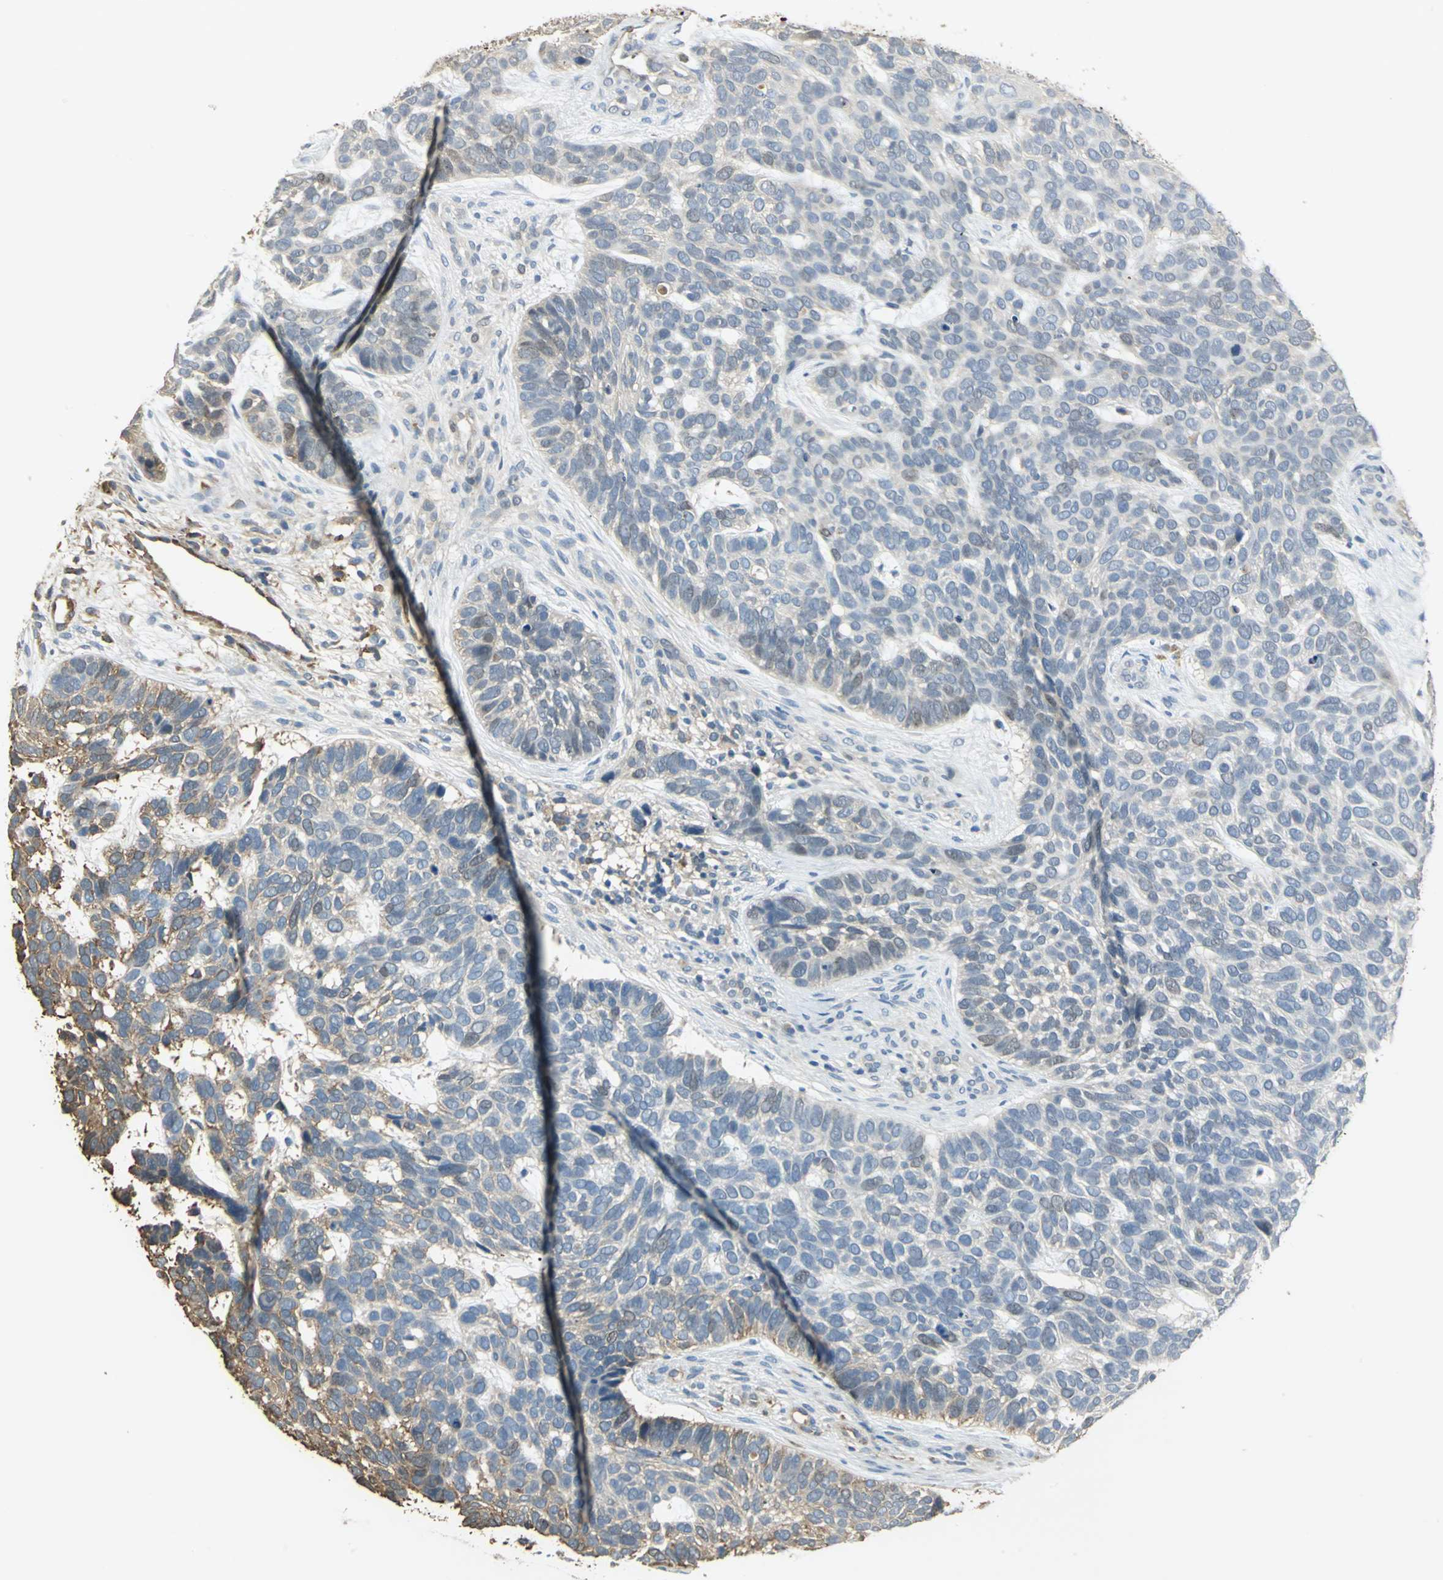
{"staining": {"intensity": "negative", "quantity": "none", "location": "none"}, "tissue": "skin cancer", "cell_type": "Tumor cells", "image_type": "cancer", "snomed": [{"axis": "morphology", "description": "Basal cell carcinoma"}, {"axis": "topography", "description": "Skin"}], "caption": "Immunohistochemical staining of basal cell carcinoma (skin) displays no significant positivity in tumor cells. (DAB immunohistochemistry (IHC) visualized using brightfield microscopy, high magnification).", "gene": "DDAH1", "patient": {"sex": "male", "age": 87}}